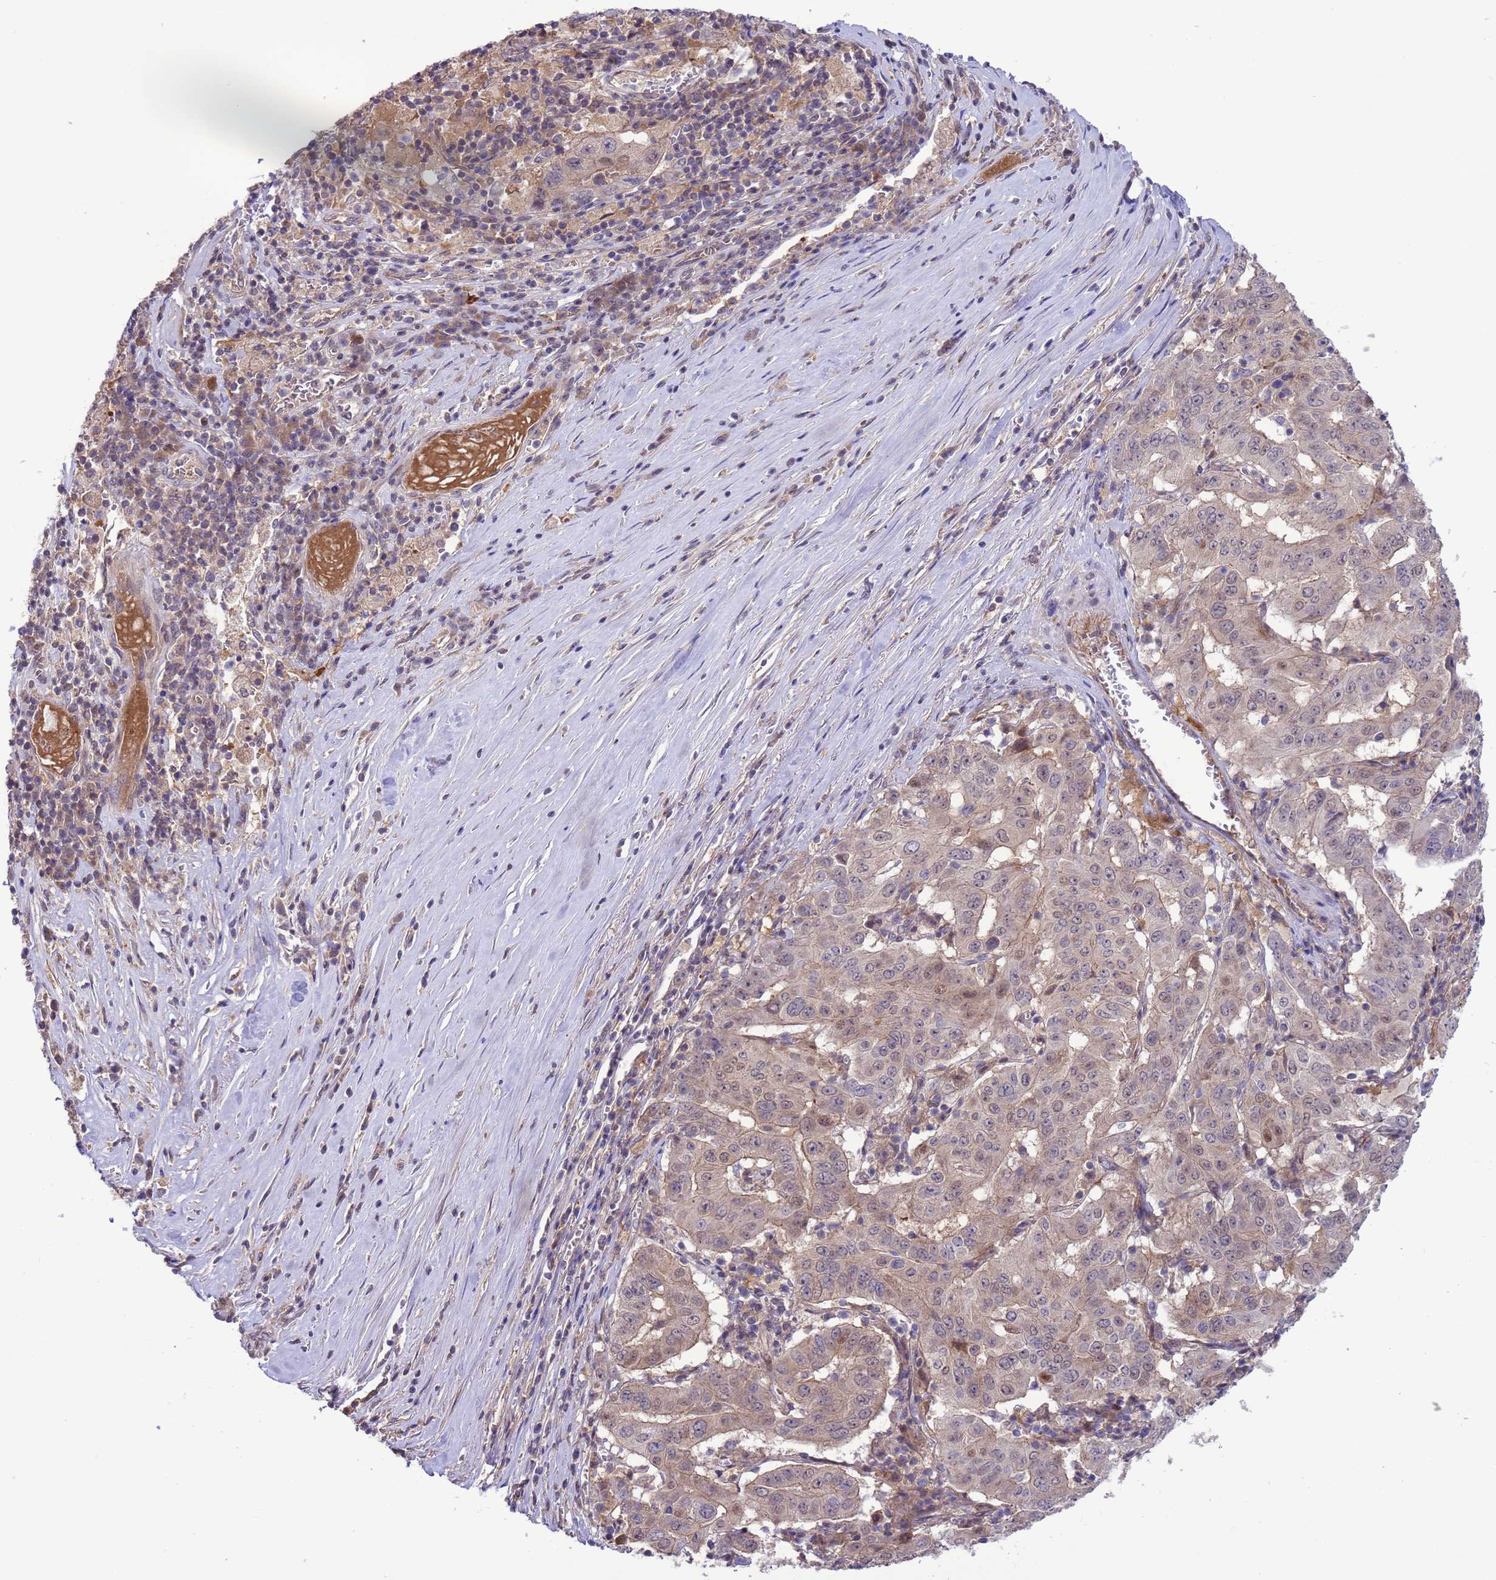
{"staining": {"intensity": "weak", "quantity": "<25%", "location": "nuclear"}, "tissue": "pancreatic cancer", "cell_type": "Tumor cells", "image_type": "cancer", "snomed": [{"axis": "morphology", "description": "Adenocarcinoma, NOS"}, {"axis": "topography", "description": "Pancreas"}], "caption": "Pancreatic cancer (adenocarcinoma) stained for a protein using immunohistochemistry demonstrates no positivity tumor cells.", "gene": "GJA10", "patient": {"sex": "male", "age": 63}}